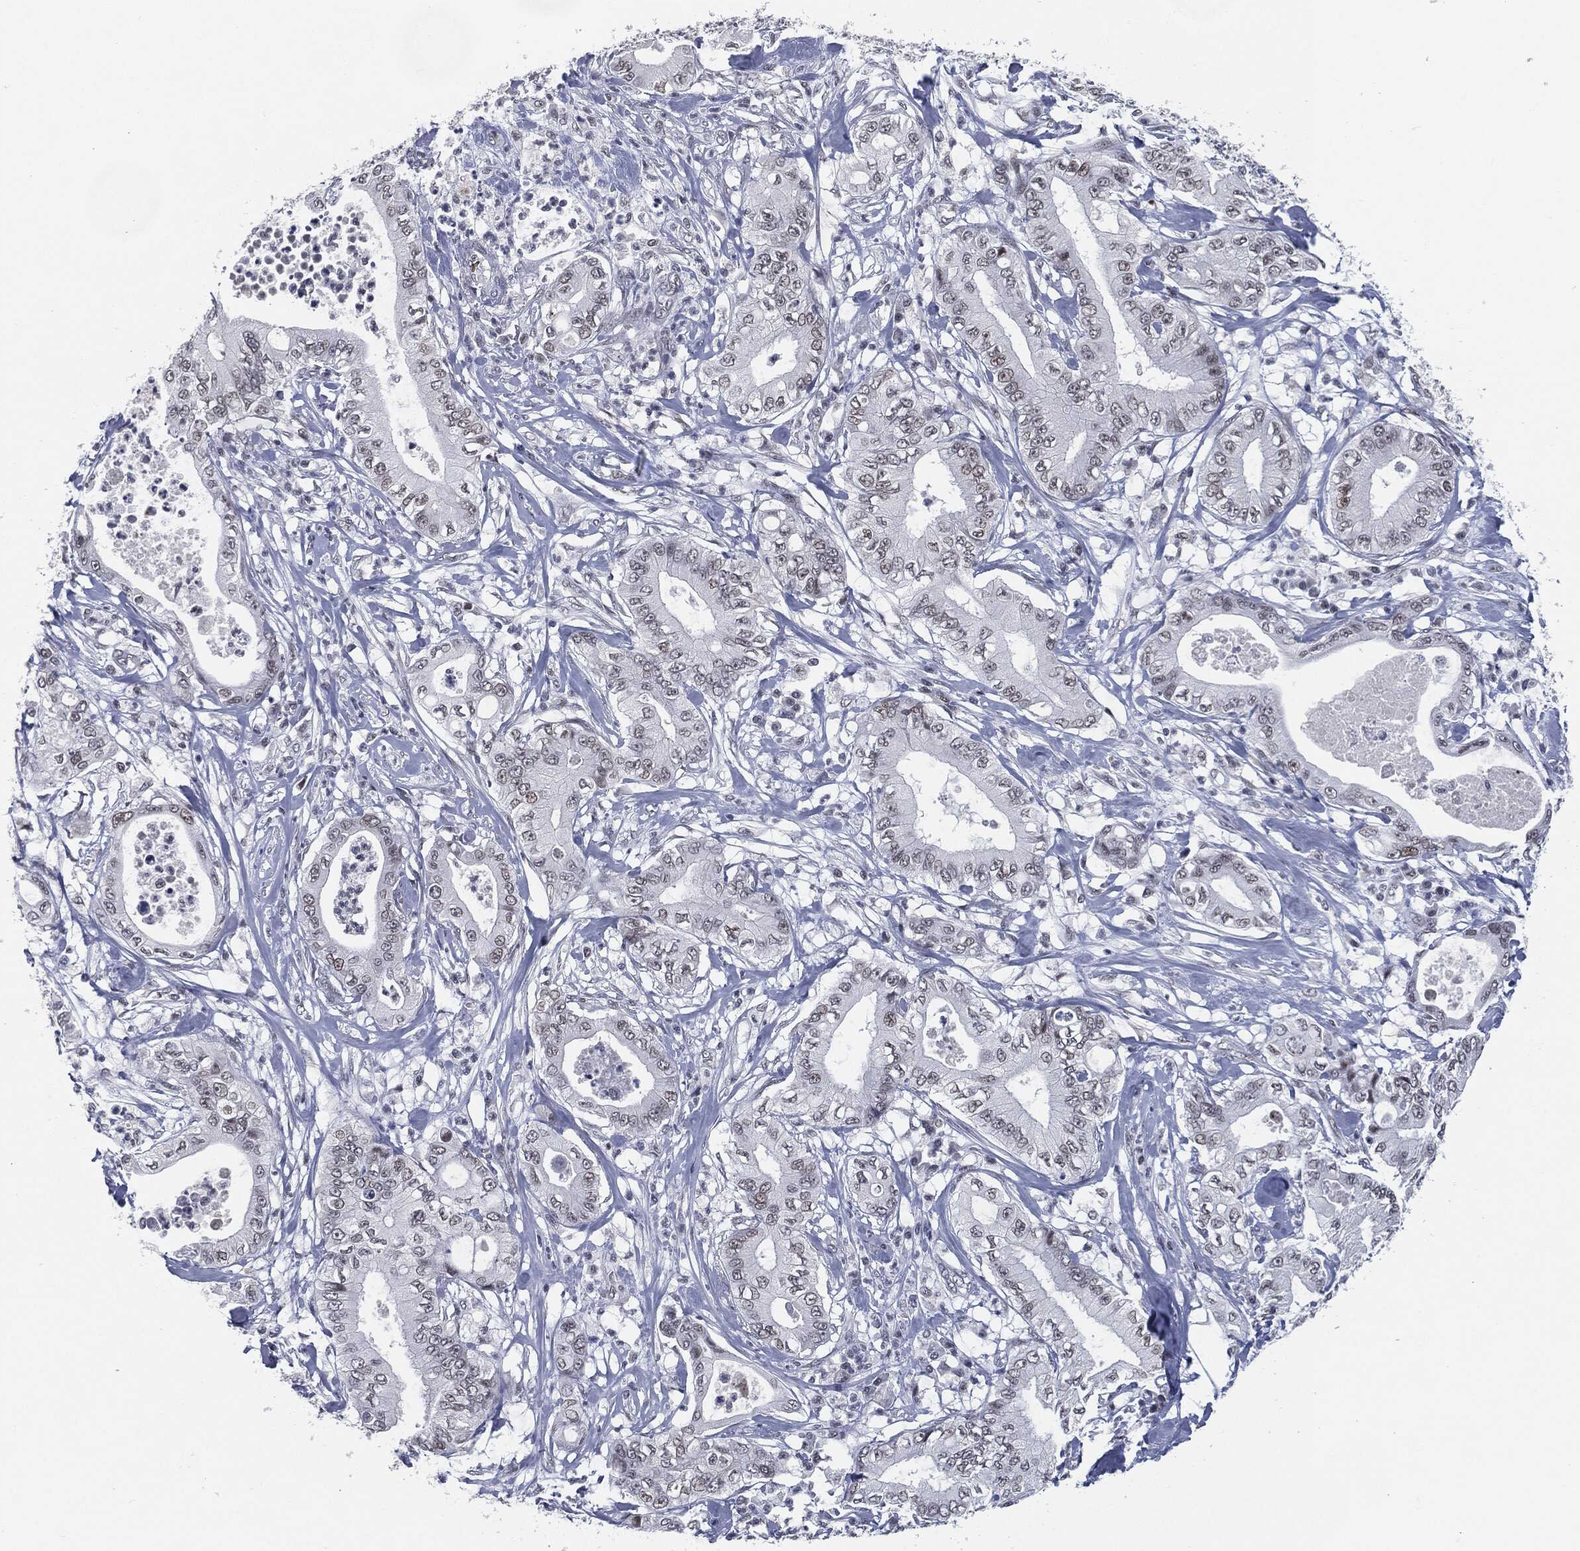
{"staining": {"intensity": "negative", "quantity": "none", "location": "none"}, "tissue": "pancreatic cancer", "cell_type": "Tumor cells", "image_type": "cancer", "snomed": [{"axis": "morphology", "description": "Adenocarcinoma, NOS"}, {"axis": "topography", "description": "Pancreas"}], "caption": "A photomicrograph of pancreatic adenocarcinoma stained for a protein demonstrates no brown staining in tumor cells.", "gene": "ANXA1", "patient": {"sex": "male", "age": 71}}